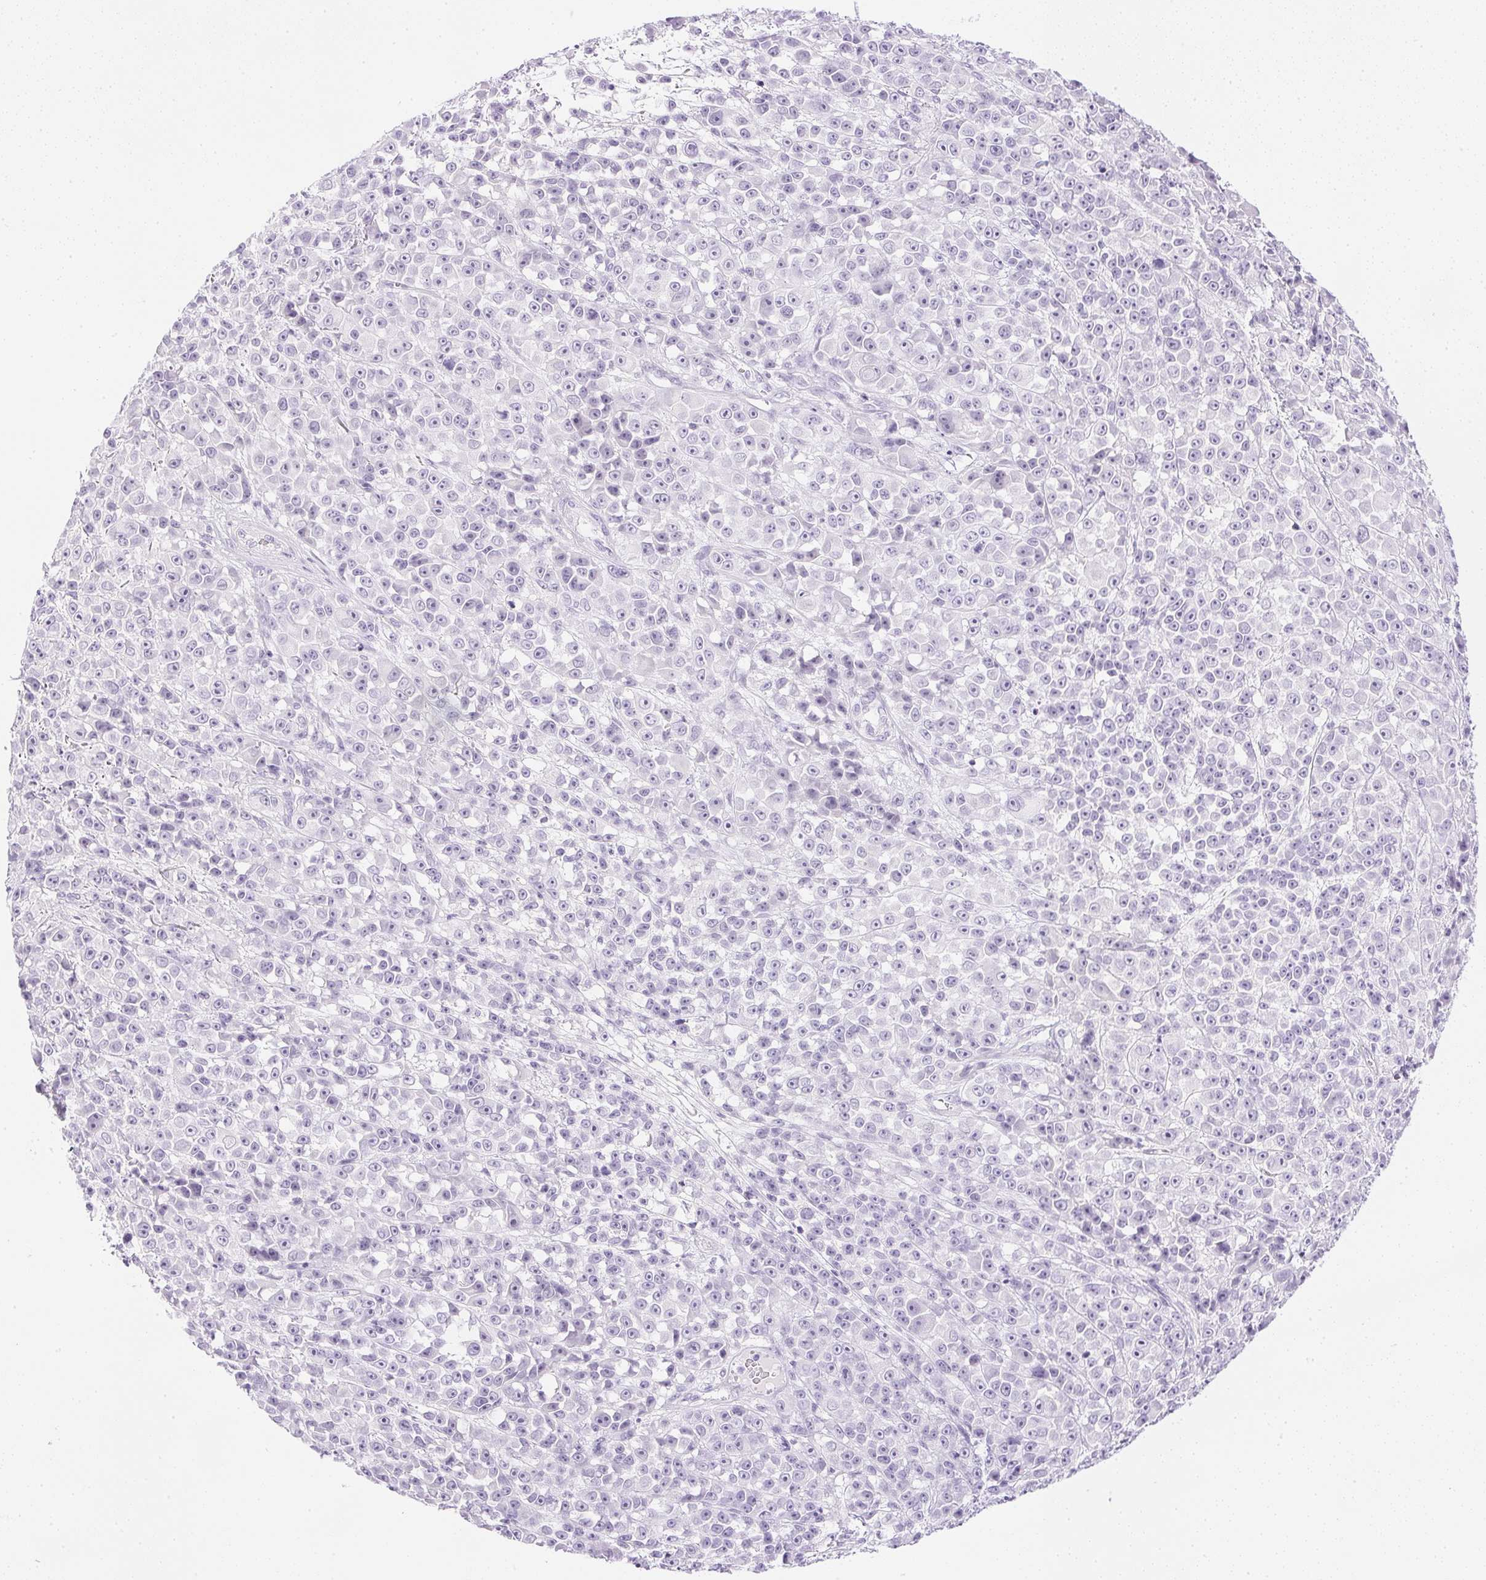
{"staining": {"intensity": "negative", "quantity": "none", "location": "none"}, "tissue": "melanoma", "cell_type": "Tumor cells", "image_type": "cancer", "snomed": [{"axis": "morphology", "description": "Malignant melanoma, NOS"}, {"axis": "topography", "description": "Skin"}, {"axis": "topography", "description": "Skin of back"}], "caption": "Melanoma was stained to show a protein in brown. There is no significant staining in tumor cells.", "gene": "CPB1", "patient": {"sex": "male", "age": 91}}